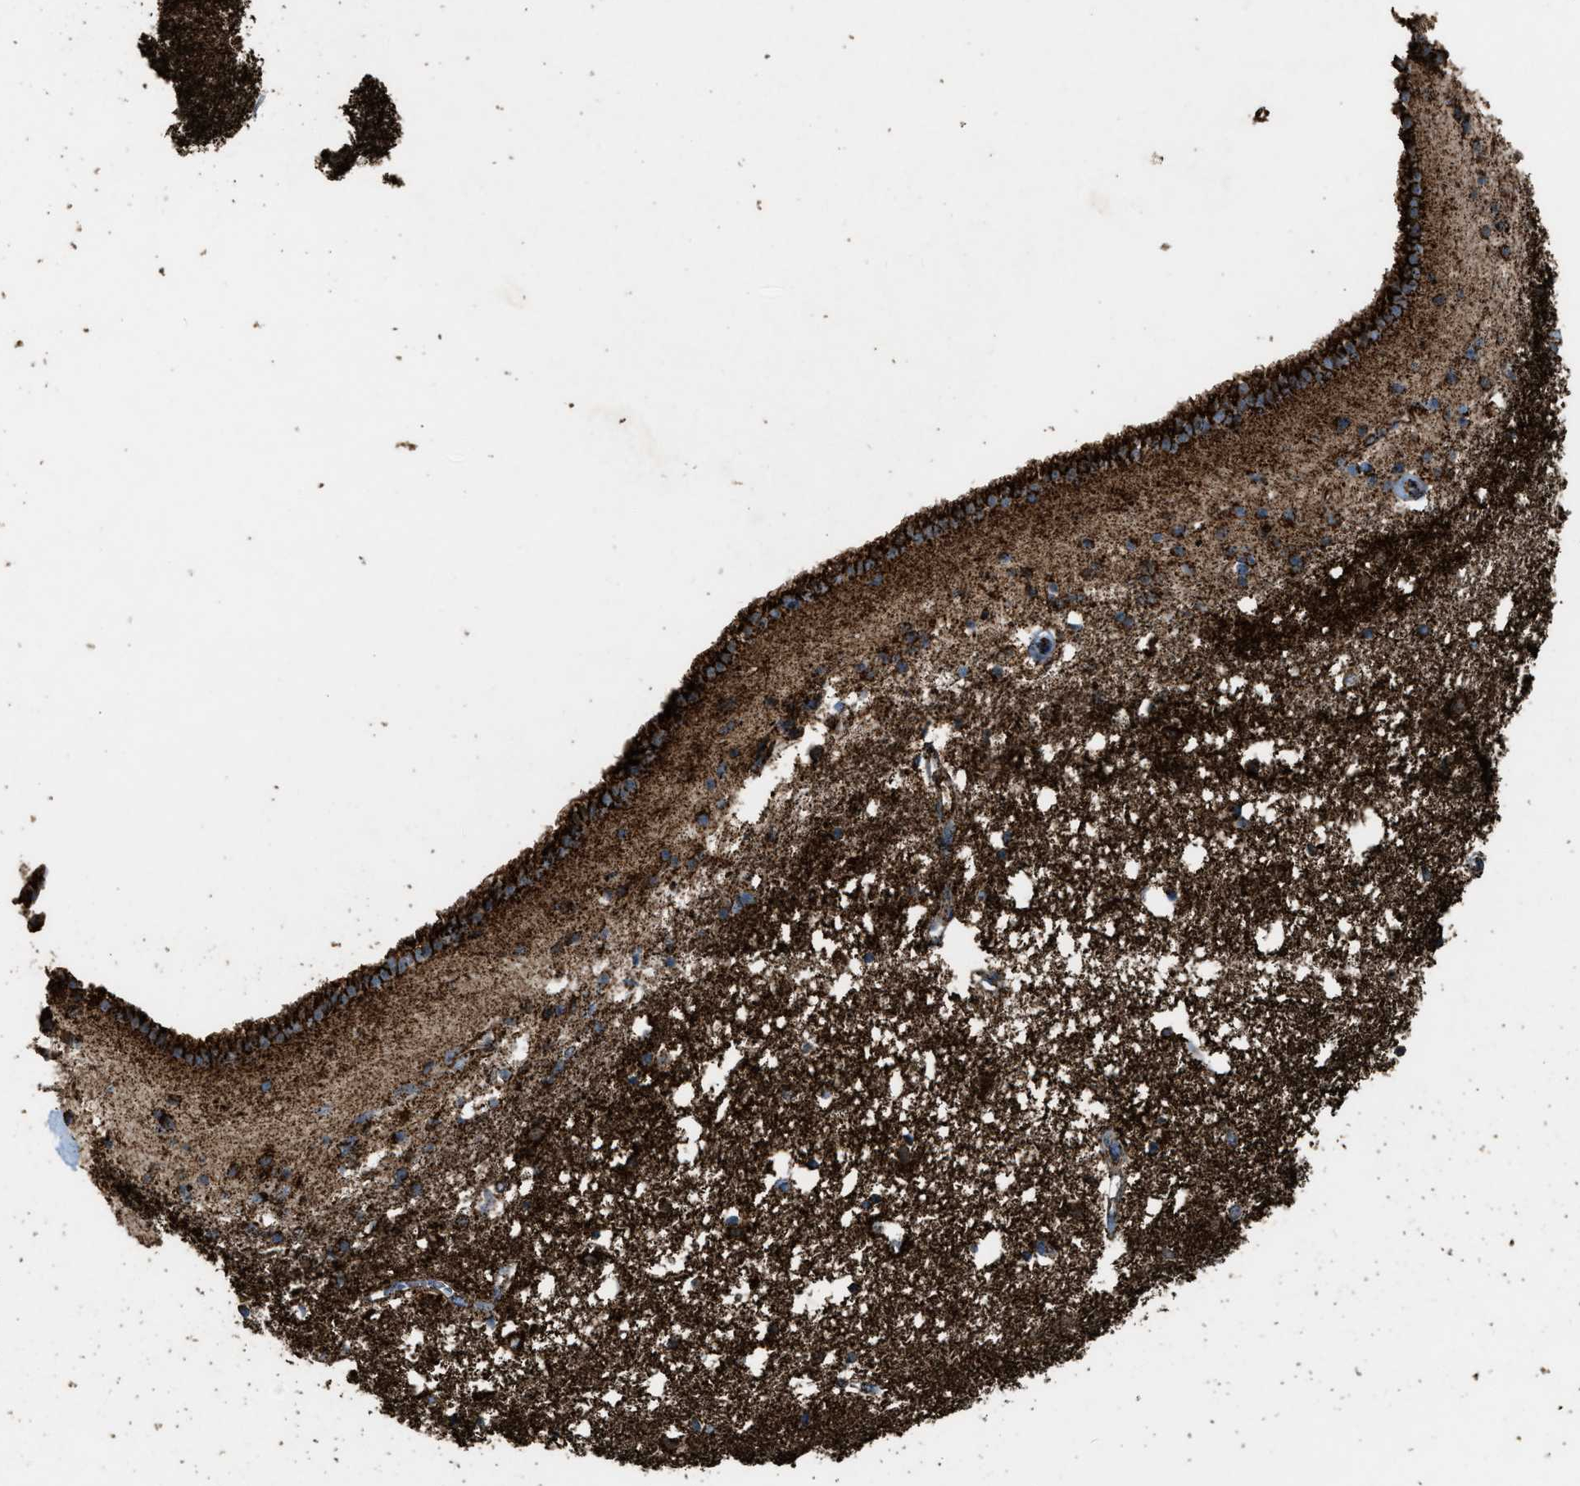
{"staining": {"intensity": "strong", "quantity": ">75%", "location": "cytoplasmic/membranous"}, "tissue": "caudate", "cell_type": "Glial cells", "image_type": "normal", "snomed": [{"axis": "morphology", "description": "Normal tissue, NOS"}, {"axis": "topography", "description": "Lateral ventricle wall"}], "caption": "Benign caudate was stained to show a protein in brown. There is high levels of strong cytoplasmic/membranous staining in approximately >75% of glial cells.", "gene": "MDH2", "patient": {"sex": "male", "age": 45}}